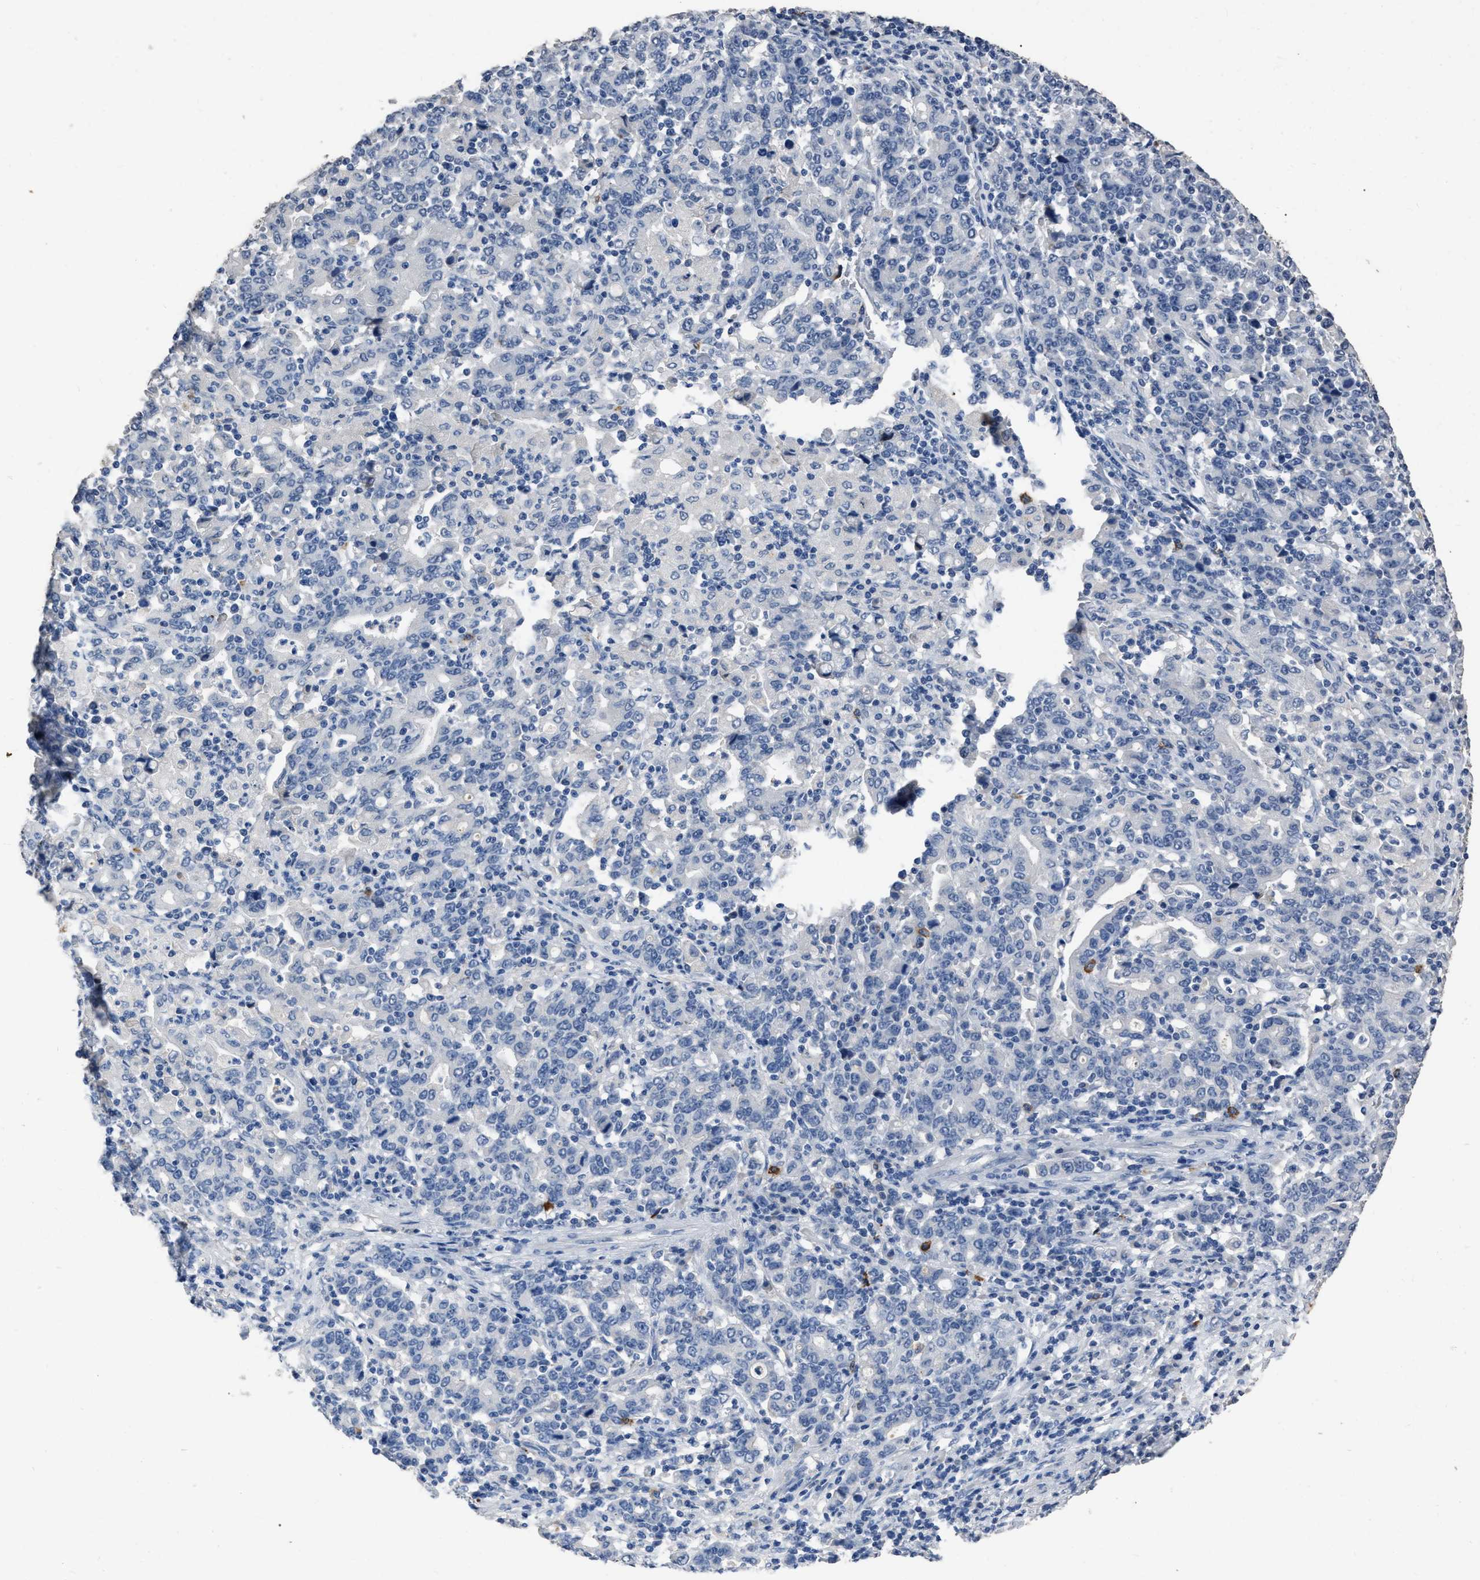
{"staining": {"intensity": "negative", "quantity": "none", "location": "none"}, "tissue": "stomach cancer", "cell_type": "Tumor cells", "image_type": "cancer", "snomed": [{"axis": "morphology", "description": "Adenocarcinoma, NOS"}, {"axis": "topography", "description": "Stomach, upper"}], "caption": "Protein analysis of adenocarcinoma (stomach) exhibits no significant staining in tumor cells.", "gene": "HABP2", "patient": {"sex": "male", "age": 69}}